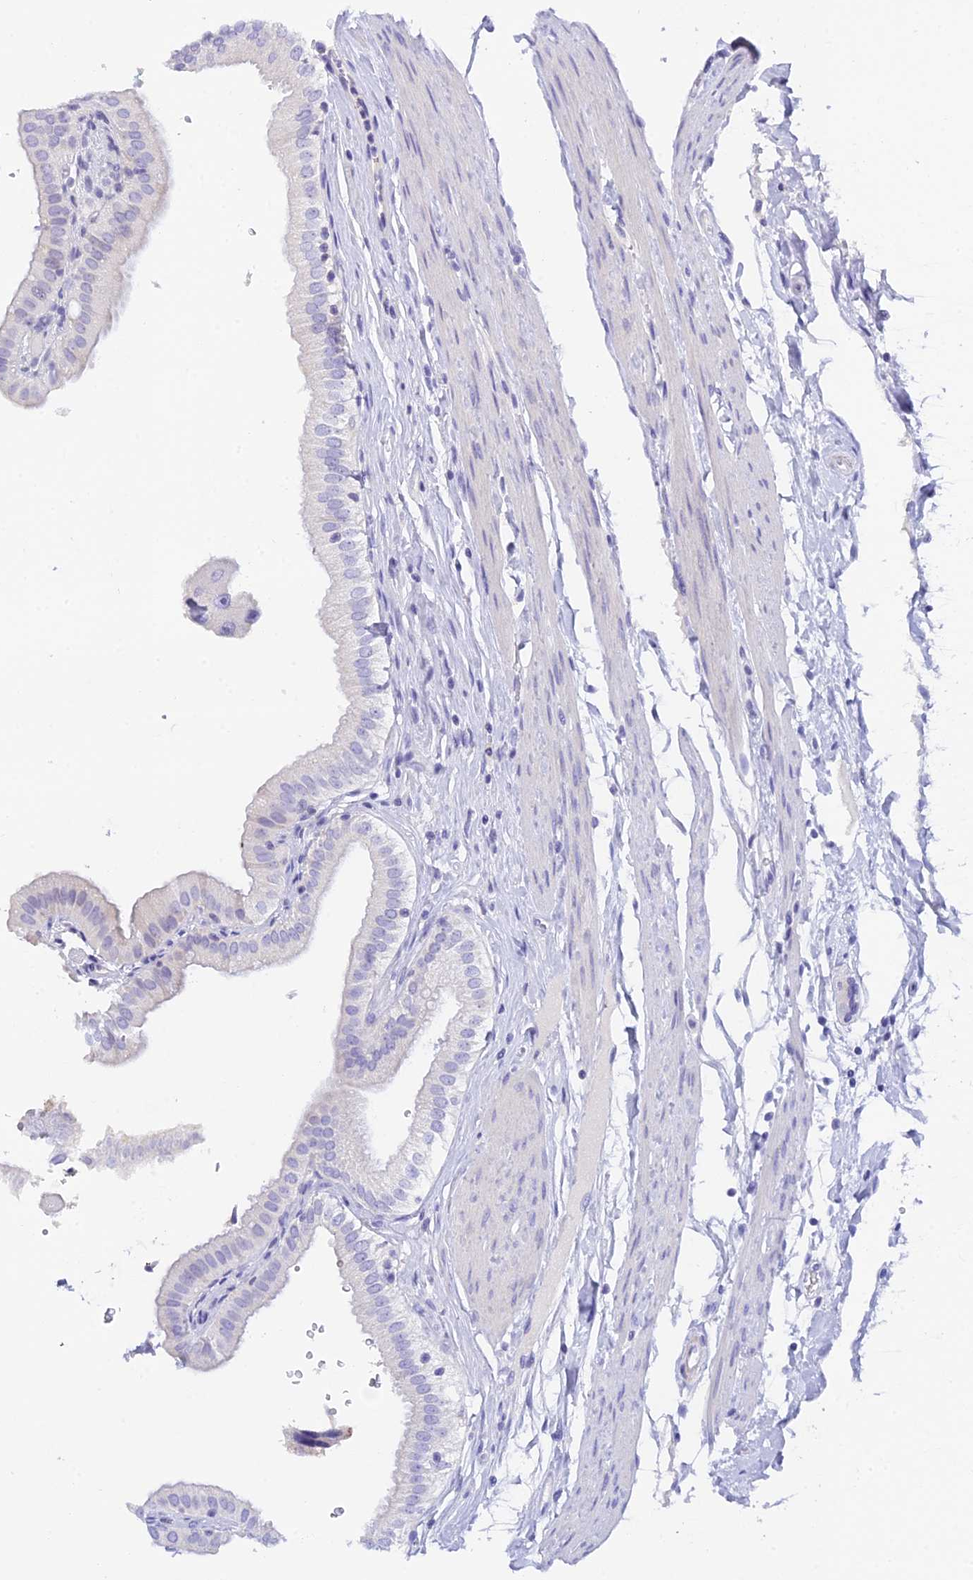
{"staining": {"intensity": "negative", "quantity": "none", "location": "none"}, "tissue": "gallbladder", "cell_type": "Glandular cells", "image_type": "normal", "snomed": [{"axis": "morphology", "description": "Normal tissue, NOS"}, {"axis": "topography", "description": "Gallbladder"}], "caption": "Immunohistochemistry (IHC) of unremarkable human gallbladder demonstrates no positivity in glandular cells.", "gene": "C12orf29", "patient": {"sex": "female", "age": 61}}